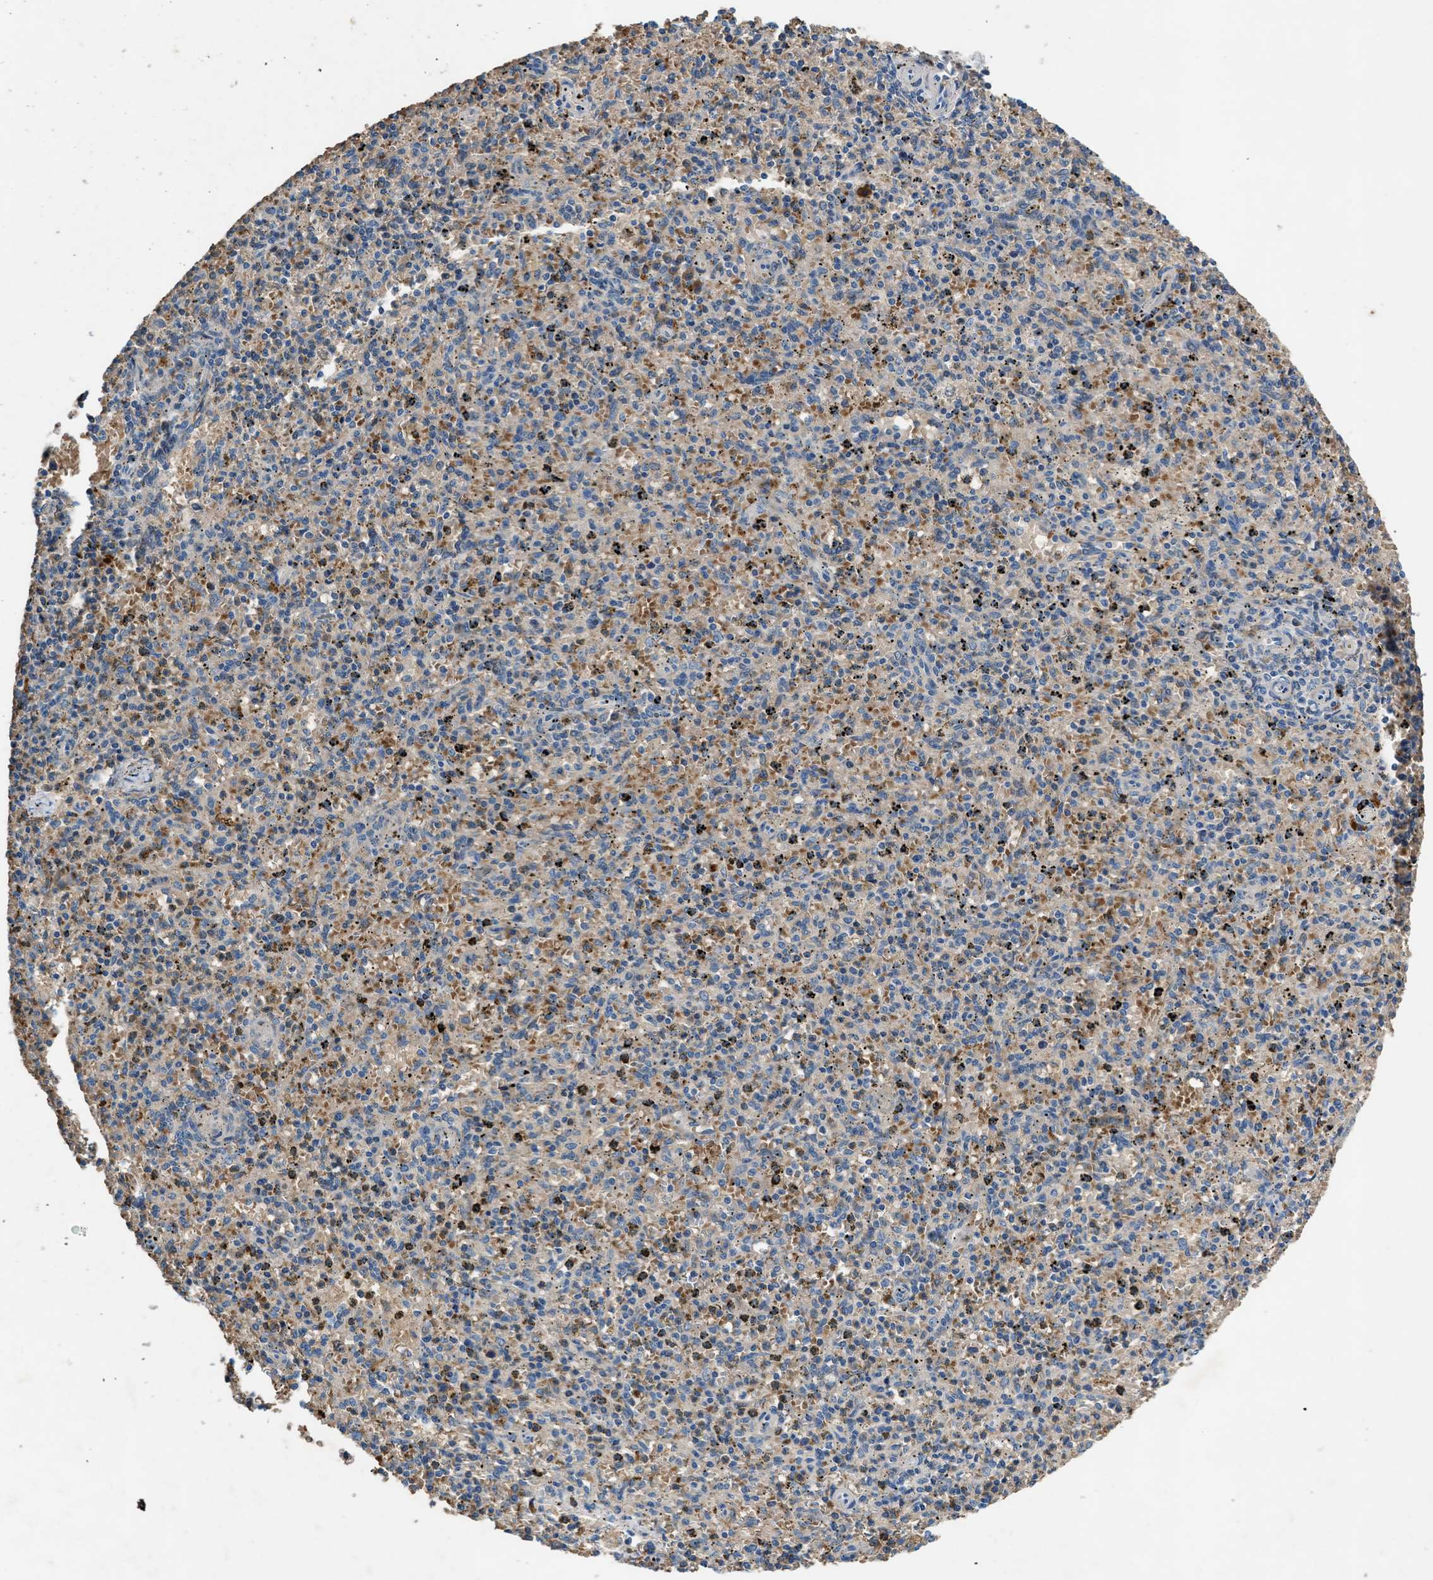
{"staining": {"intensity": "moderate", "quantity": "25%-75%", "location": "cytoplasmic/membranous"}, "tissue": "spleen", "cell_type": "Cells in red pulp", "image_type": "normal", "snomed": [{"axis": "morphology", "description": "Normal tissue, NOS"}, {"axis": "topography", "description": "Spleen"}], "caption": "Spleen stained with DAB (3,3'-diaminobenzidine) IHC demonstrates medium levels of moderate cytoplasmic/membranous staining in about 25%-75% of cells in red pulp.", "gene": "RWDD2B", "patient": {"sex": "male", "age": 72}}